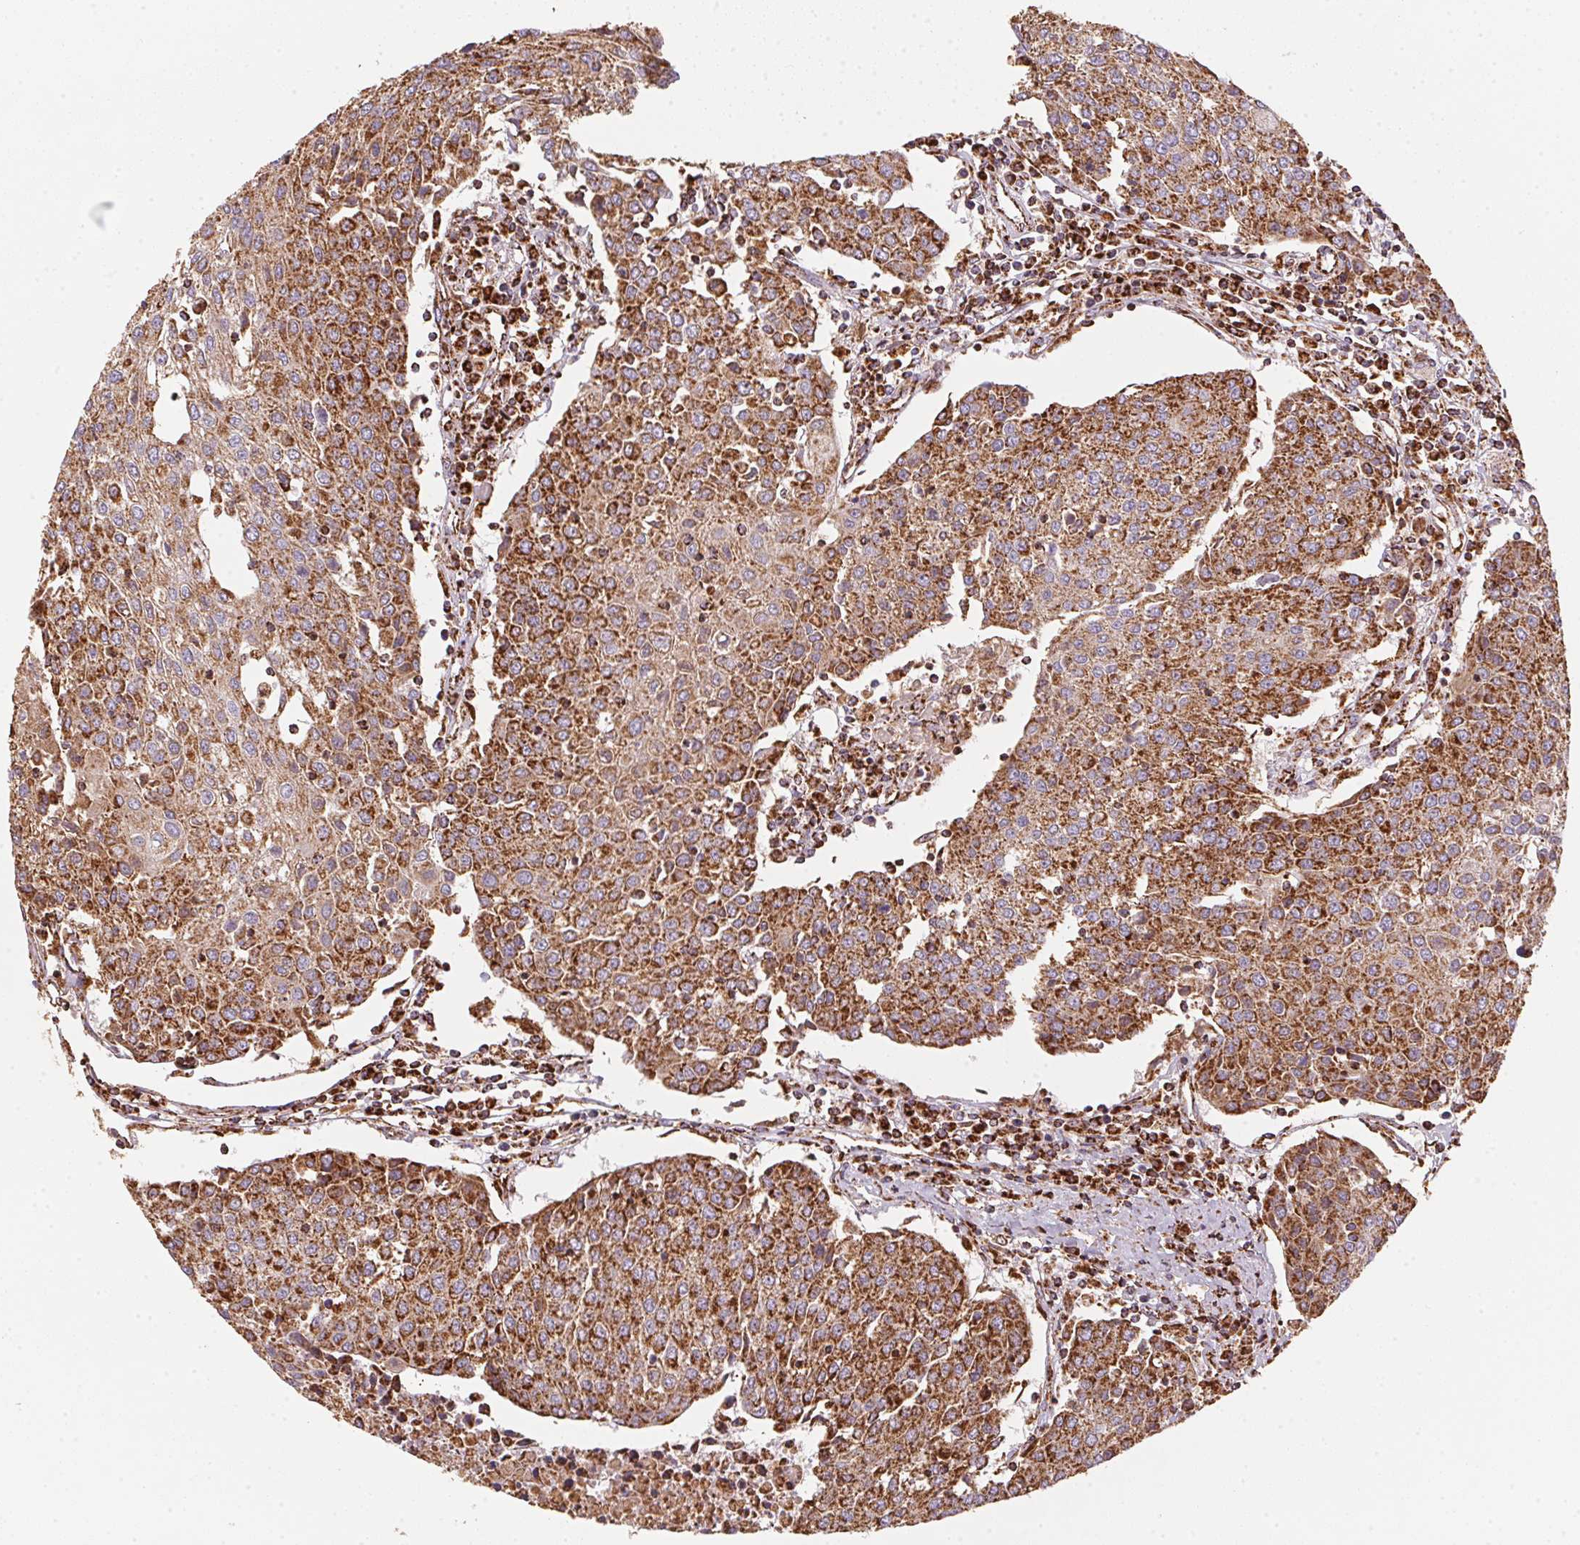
{"staining": {"intensity": "strong", "quantity": ">75%", "location": "cytoplasmic/membranous"}, "tissue": "urothelial cancer", "cell_type": "Tumor cells", "image_type": "cancer", "snomed": [{"axis": "morphology", "description": "Urothelial carcinoma, High grade"}, {"axis": "topography", "description": "Urinary bladder"}], "caption": "An IHC micrograph of neoplastic tissue is shown. Protein staining in brown highlights strong cytoplasmic/membranous positivity in high-grade urothelial carcinoma within tumor cells.", "gene": "NDUFS2", "patient": {"sex": "female", "age": 85}}